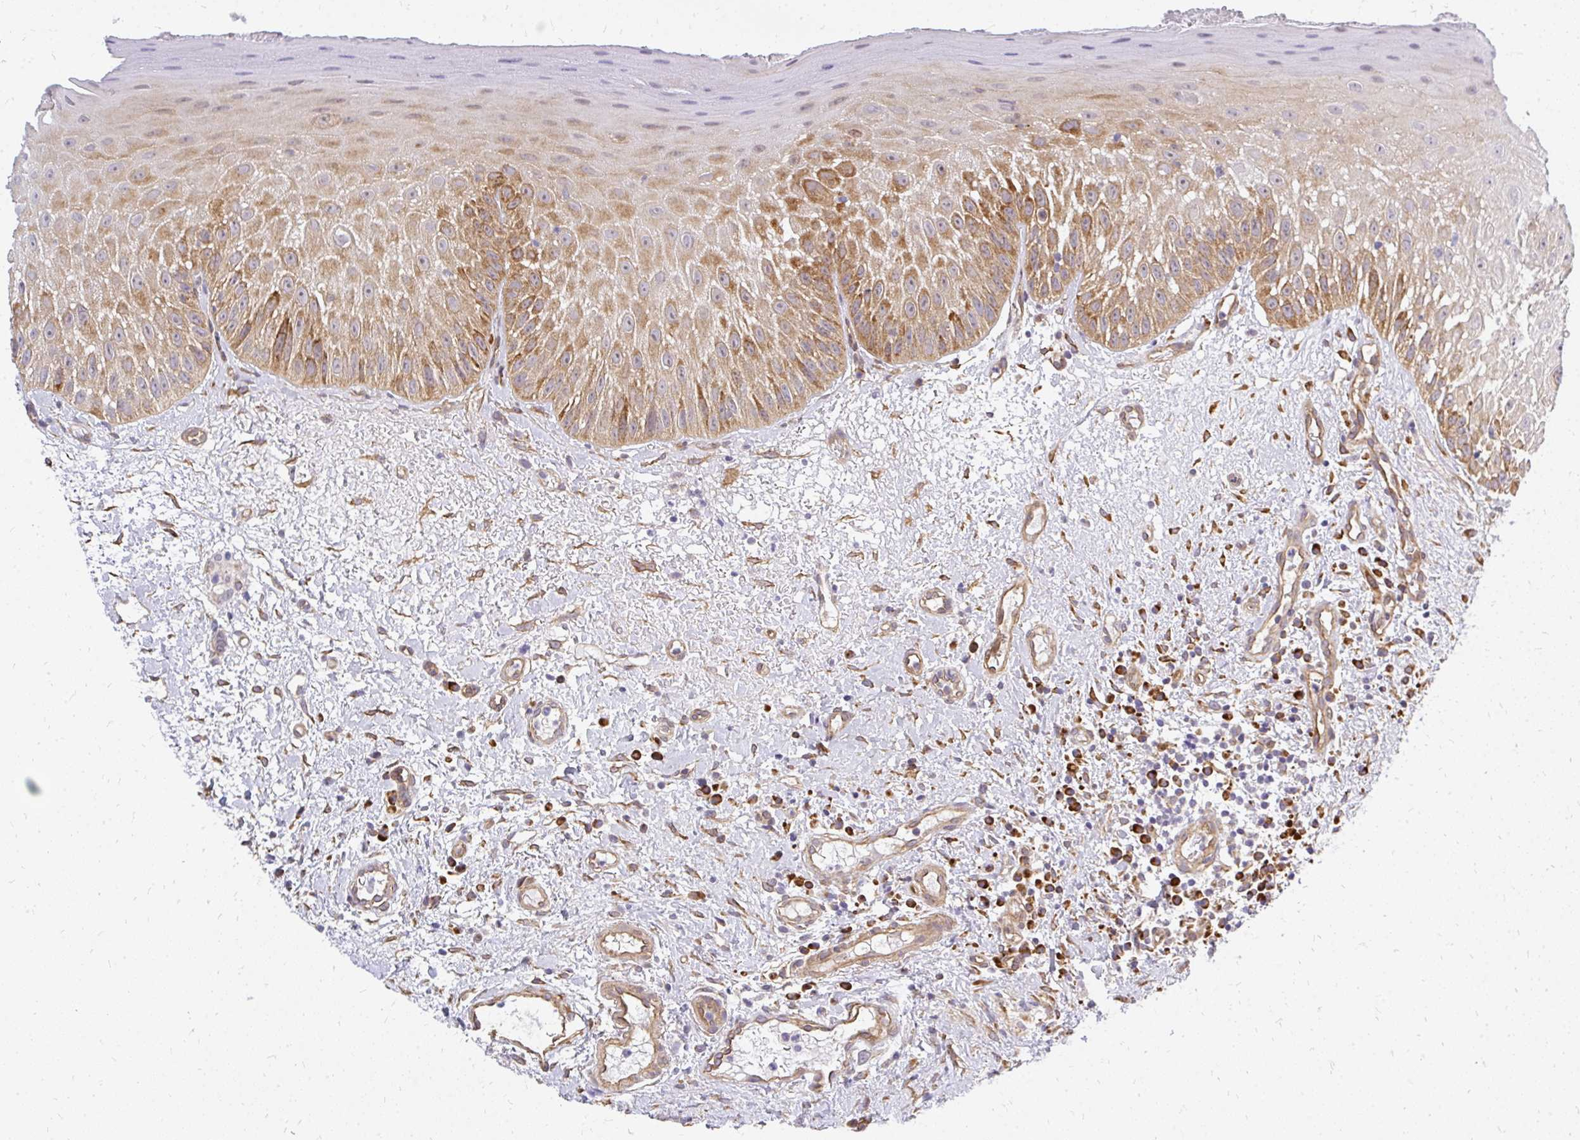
{"staining": {"intensity": "strong", "quantity": "25%-75%", "location": "cytoplasmic/membranous"}, "tissue": "oral mucosa", "cell_type": "Squamous epithelial cells", "image_type": "normal", "snomed": [{"axis": "morphology", "description": "Normal tissue, NOS"}, {"axis": "topography", "description": "Oral tissue"}, {"axis": "topography", "description": "Tounge, NOS"}], "caption": "DAB immunohistochemical staining of benign oral mucosa displays strong cytoplasmic/membranous protein staining in approximately 25%-75% of squamous epithelial cells. (Brightfield microscopy of DAB IHC at high magnification).", "gene": "ENSG00000258472", "patient": {"sex": "male", "age": 83}}